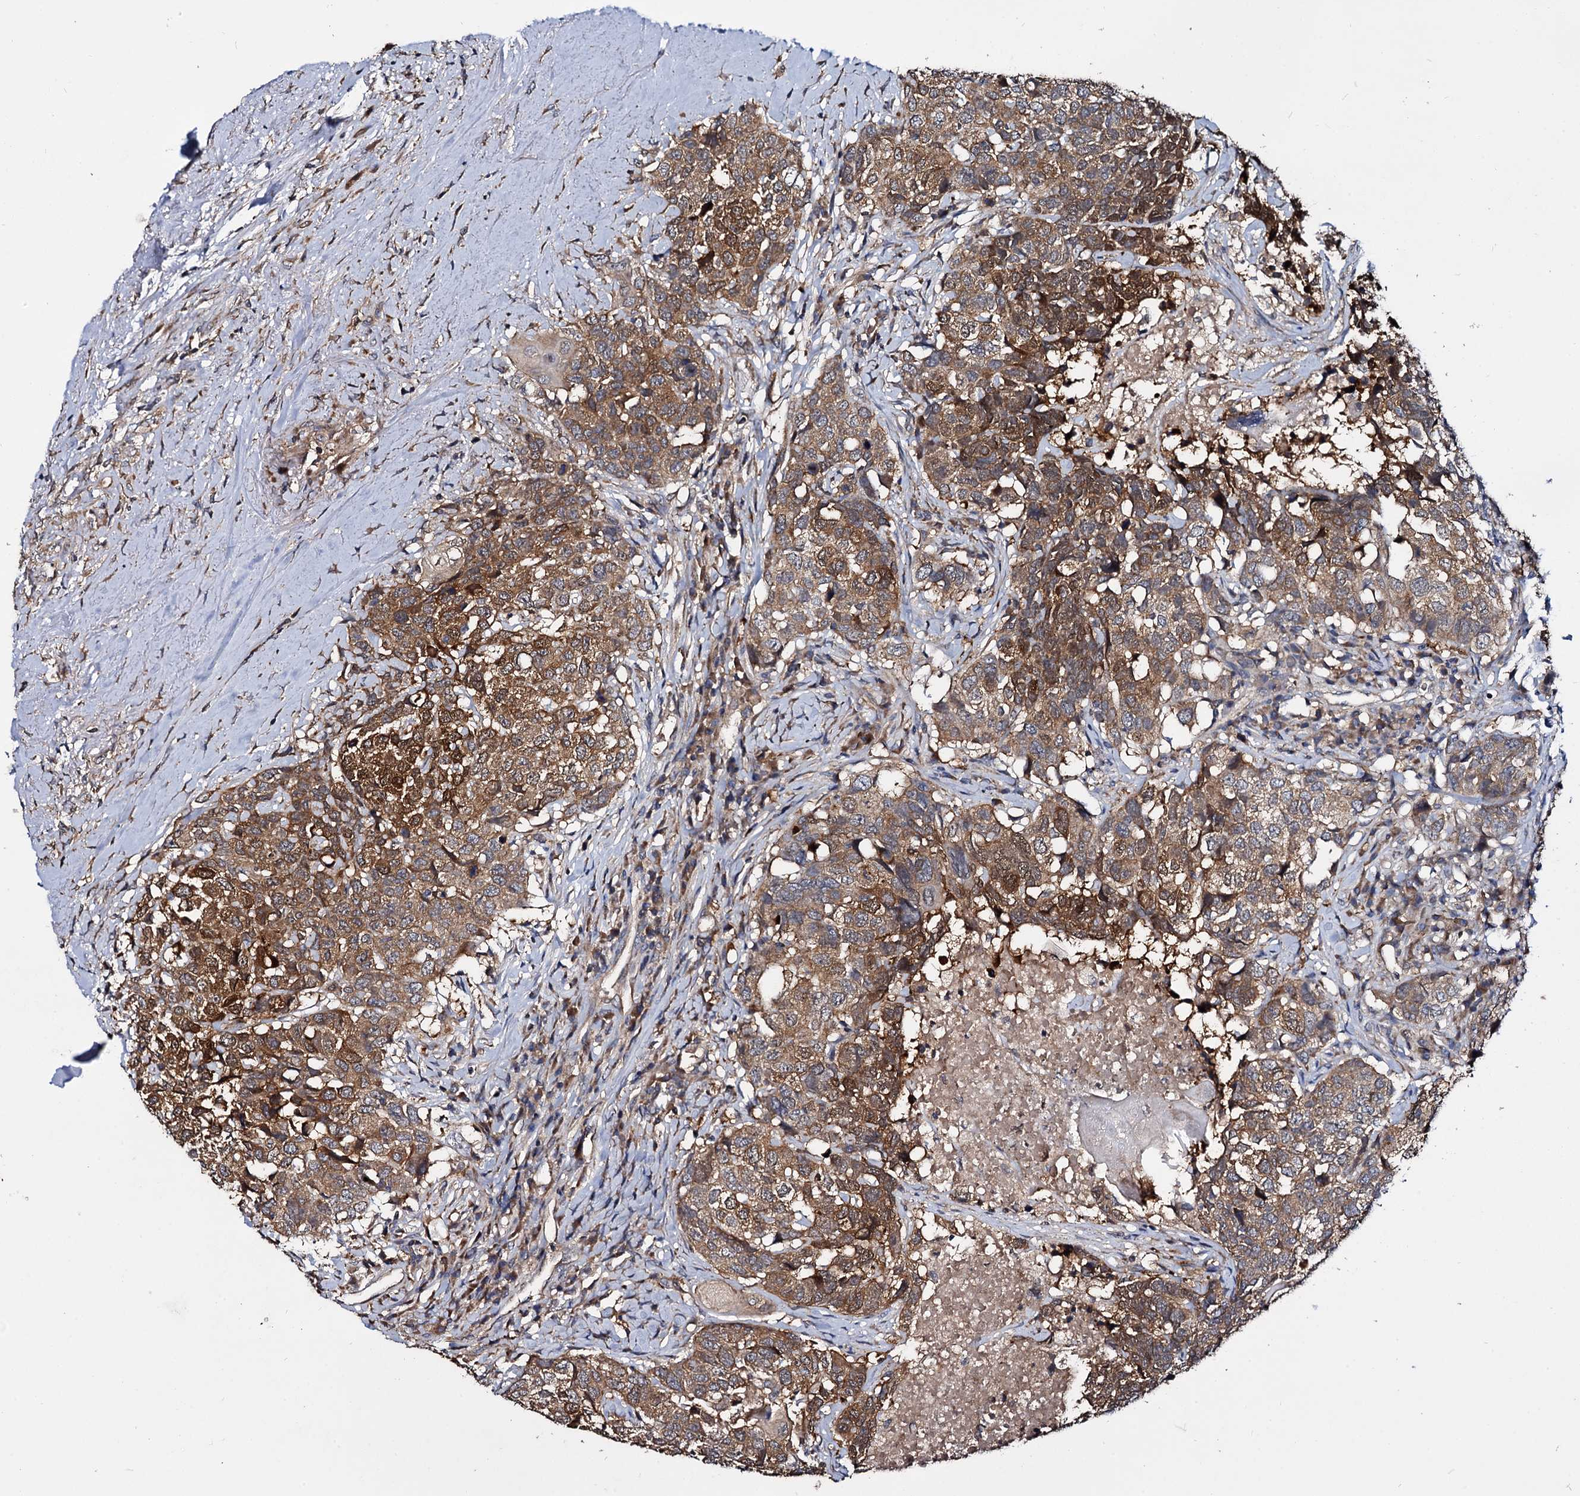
{"staining": {"intensity": "moderate", "quantity": ">75%", "location": "cytoplasmic/membranous"}, "tissue": "head and neck cancer", "cell_type": "Tumor cells", "image_type": "cancer", "snomed": [{"axis": "morphology", "description": "Squamous cell carcinoma, NOS"}, {"axis": "topography", "description": "Head-Neck"}], "caption": "Immunohistochemical staining of head and neck cancer (squamous cell carcinoma) reveals medium levels of moderate cytoplasmic/membranous protein positivity in approximately >75% of tumor cells. Using DAB (brown) and hematoxylin (blue) stains, captured at high magnification using brightfield microscopy.", "gene": "CEP192", "patient": {"sex": "male", "age": 66}}